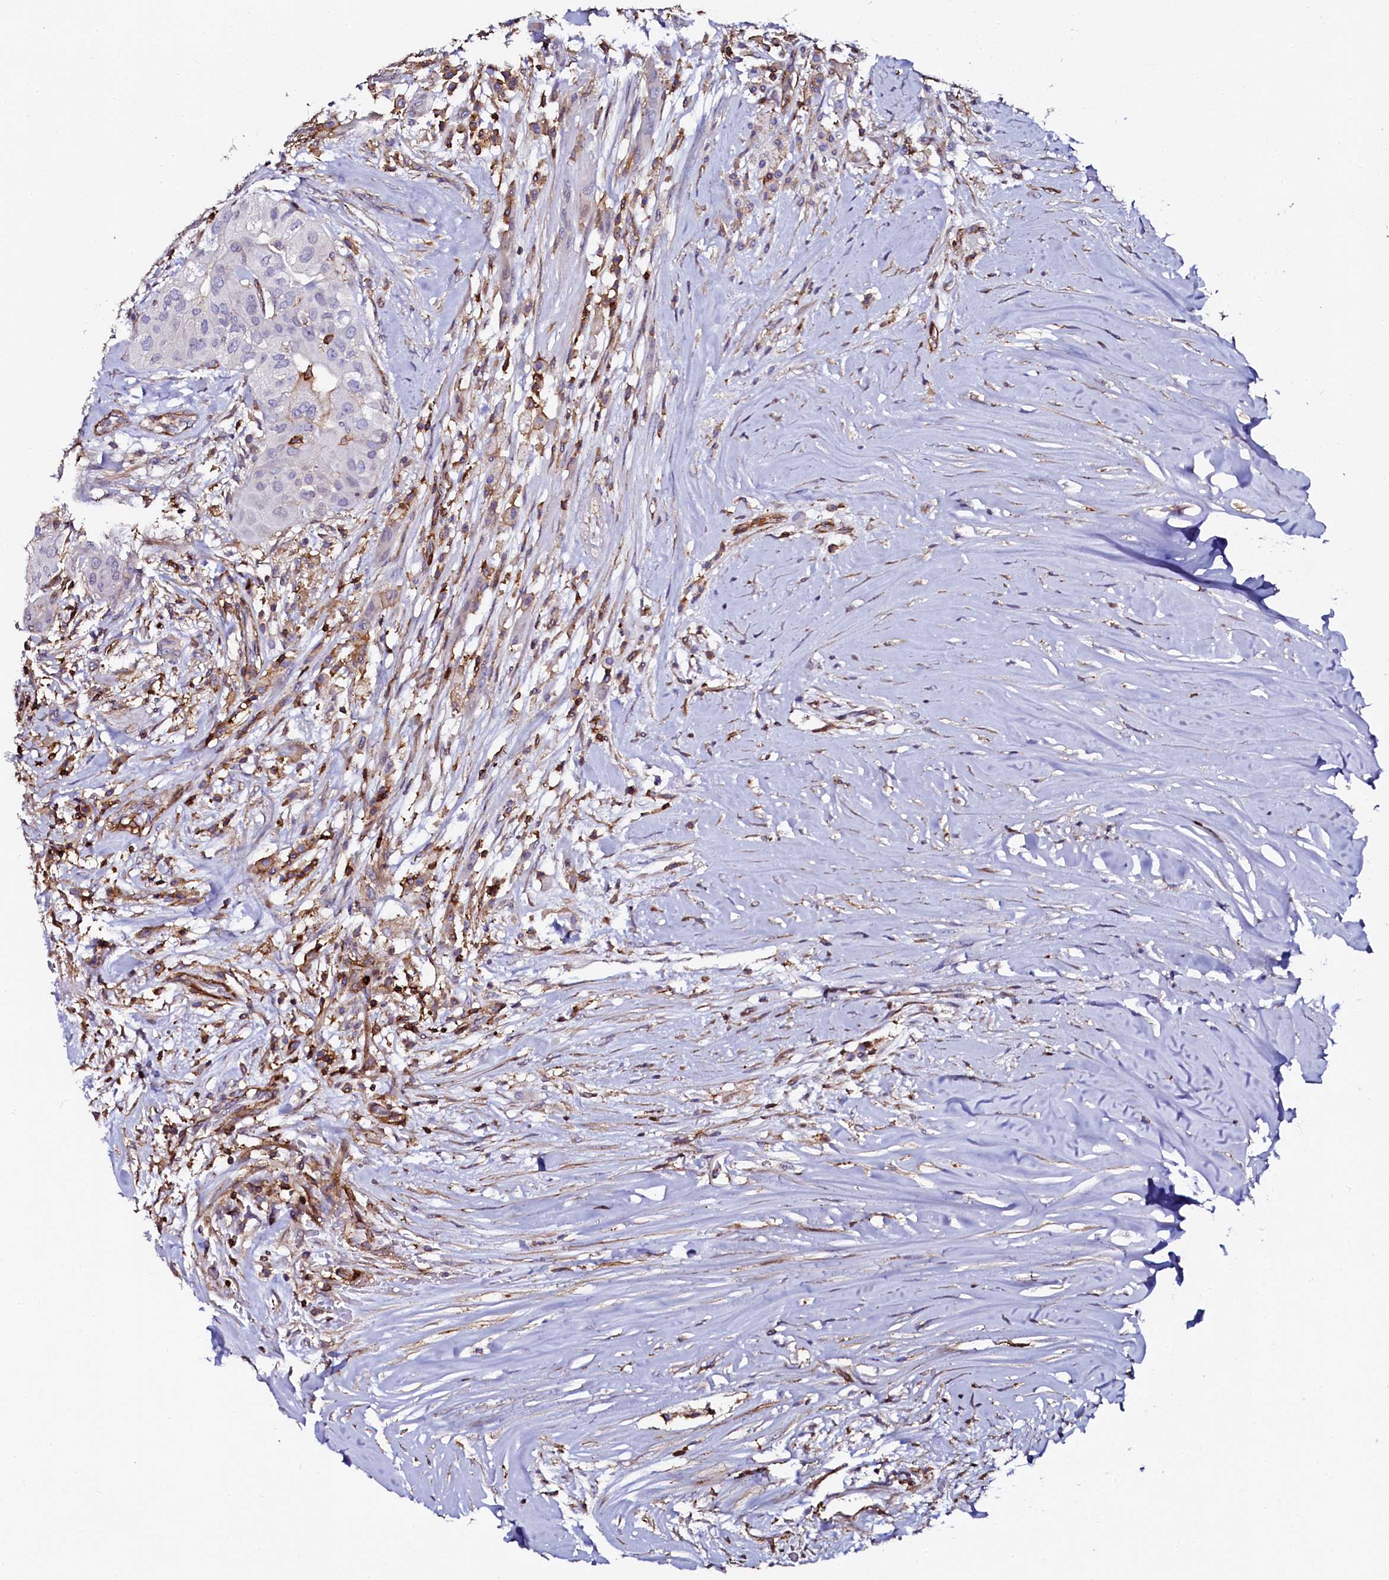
{"staining": {"intensity": "negative", "quantity": "none", "location": "none"}, "tissue": "thyroid cancer", "cell_type": "Tumor cells", "image_type": "cancer", "snomed": [{"axis": "morphology", "description": "Papillary adenocarcinoma, NOS"}, {"axis": "topography", "description": "Thyroid gland"}], "caption": "Thyroid cancer (papillary adenocarcinoma) was stained to show a protein in brown. There is no significant positivity in tumor cells. (Brightfield microscopy of DAB (3,3'-diaminobenzidine) IHC at high magnification).", "gene": "AAAS", "patient": {"sex": "female", "age": 59}}